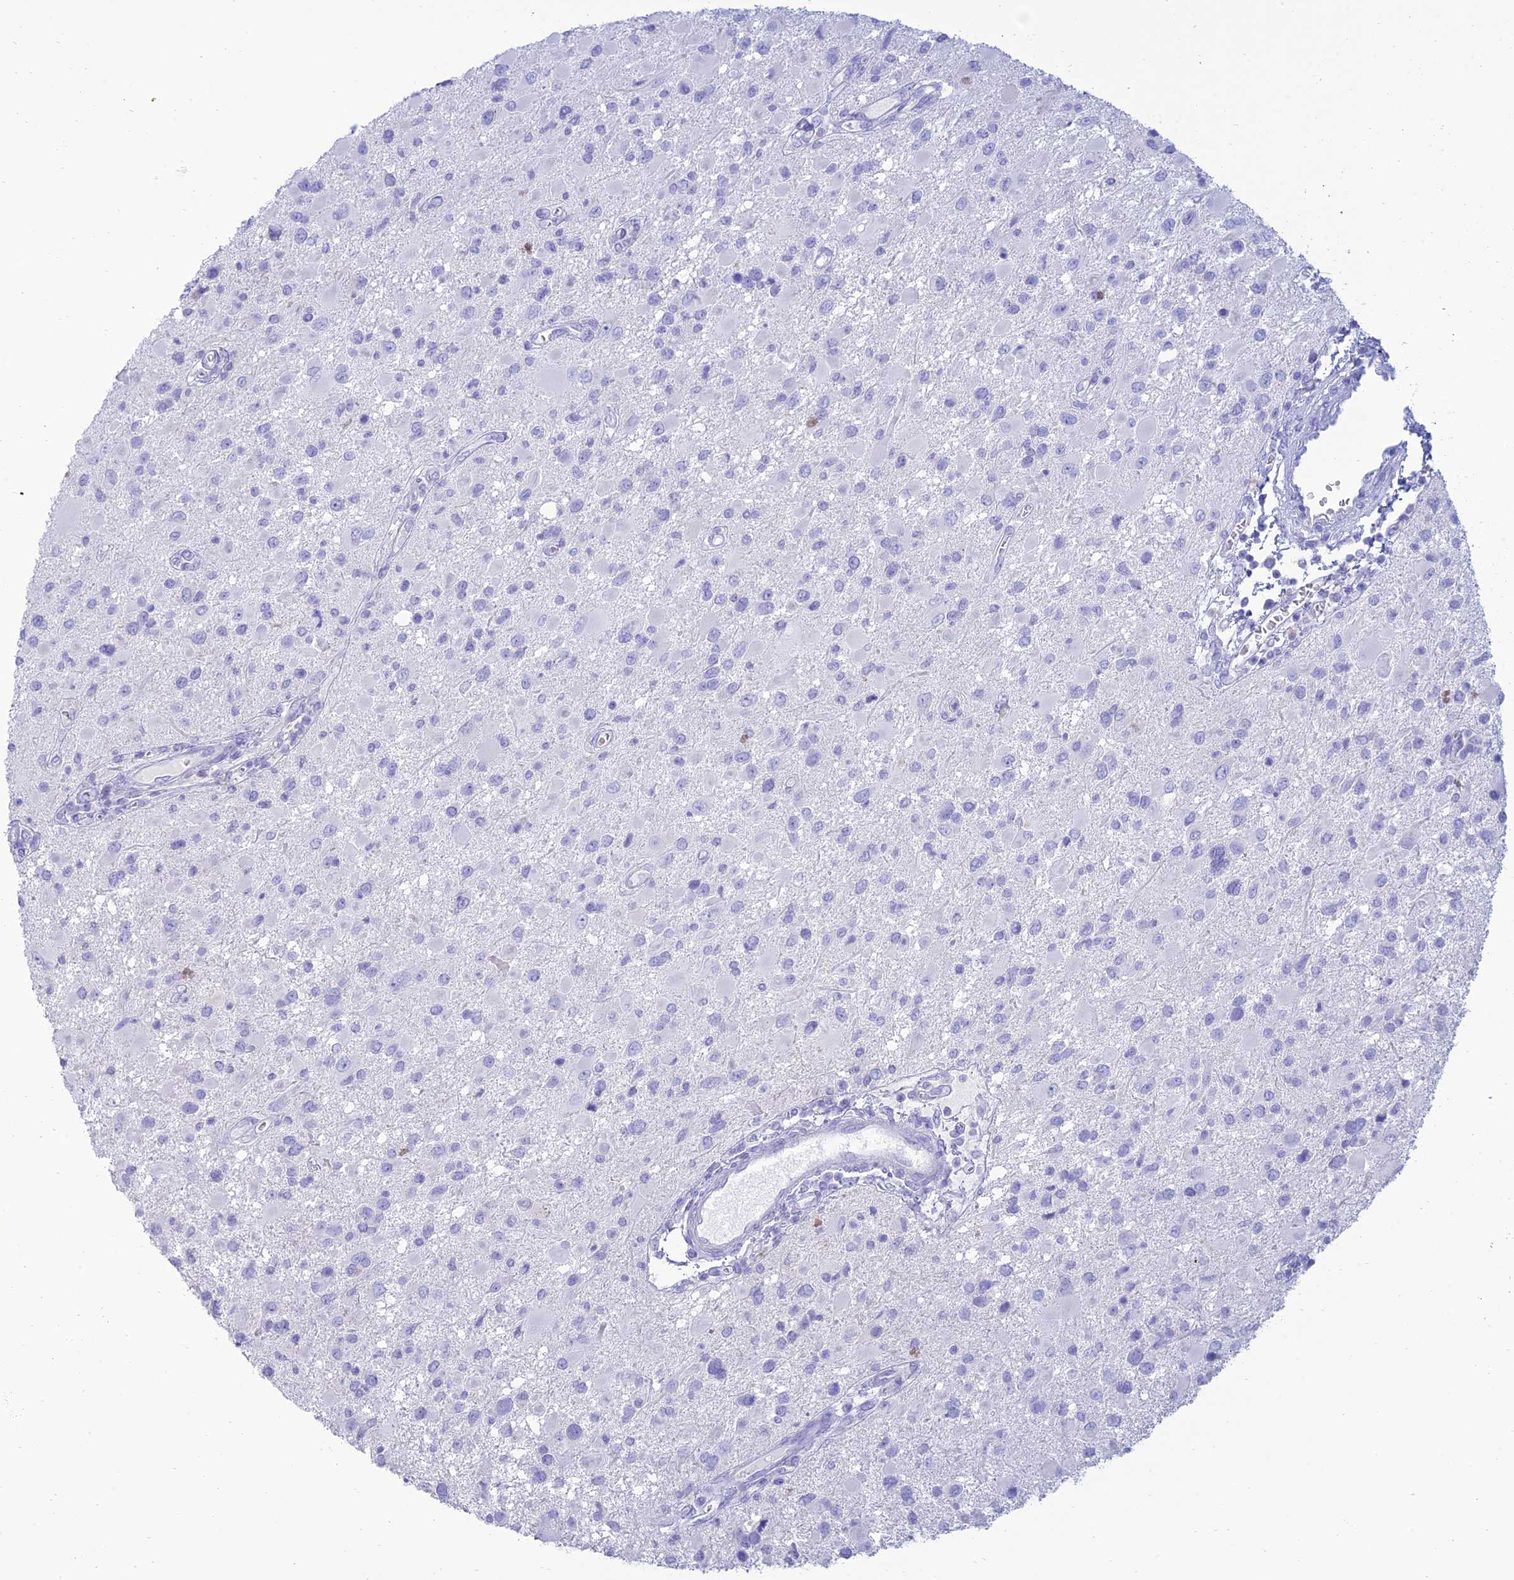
{"staining": {"intensity": "negative", "quantity": "none", "location": "none"}, "tissue": "glioma", "cell_type": "Tumor cells", "image_type": "cancer", "snomed": [{"axis": "morphology", "description": "Glioma, malignant, High grade"}, {"axis": "topography", "description": "Brain"}], "caption": "Immunohistochemistry (IHC) image of malignant glioma (high-grade) stained for a protein (brown), which displays no positivity in tumor cells.", "gene": "MAL2", "patient": {"sex": "male", "age": 53}}